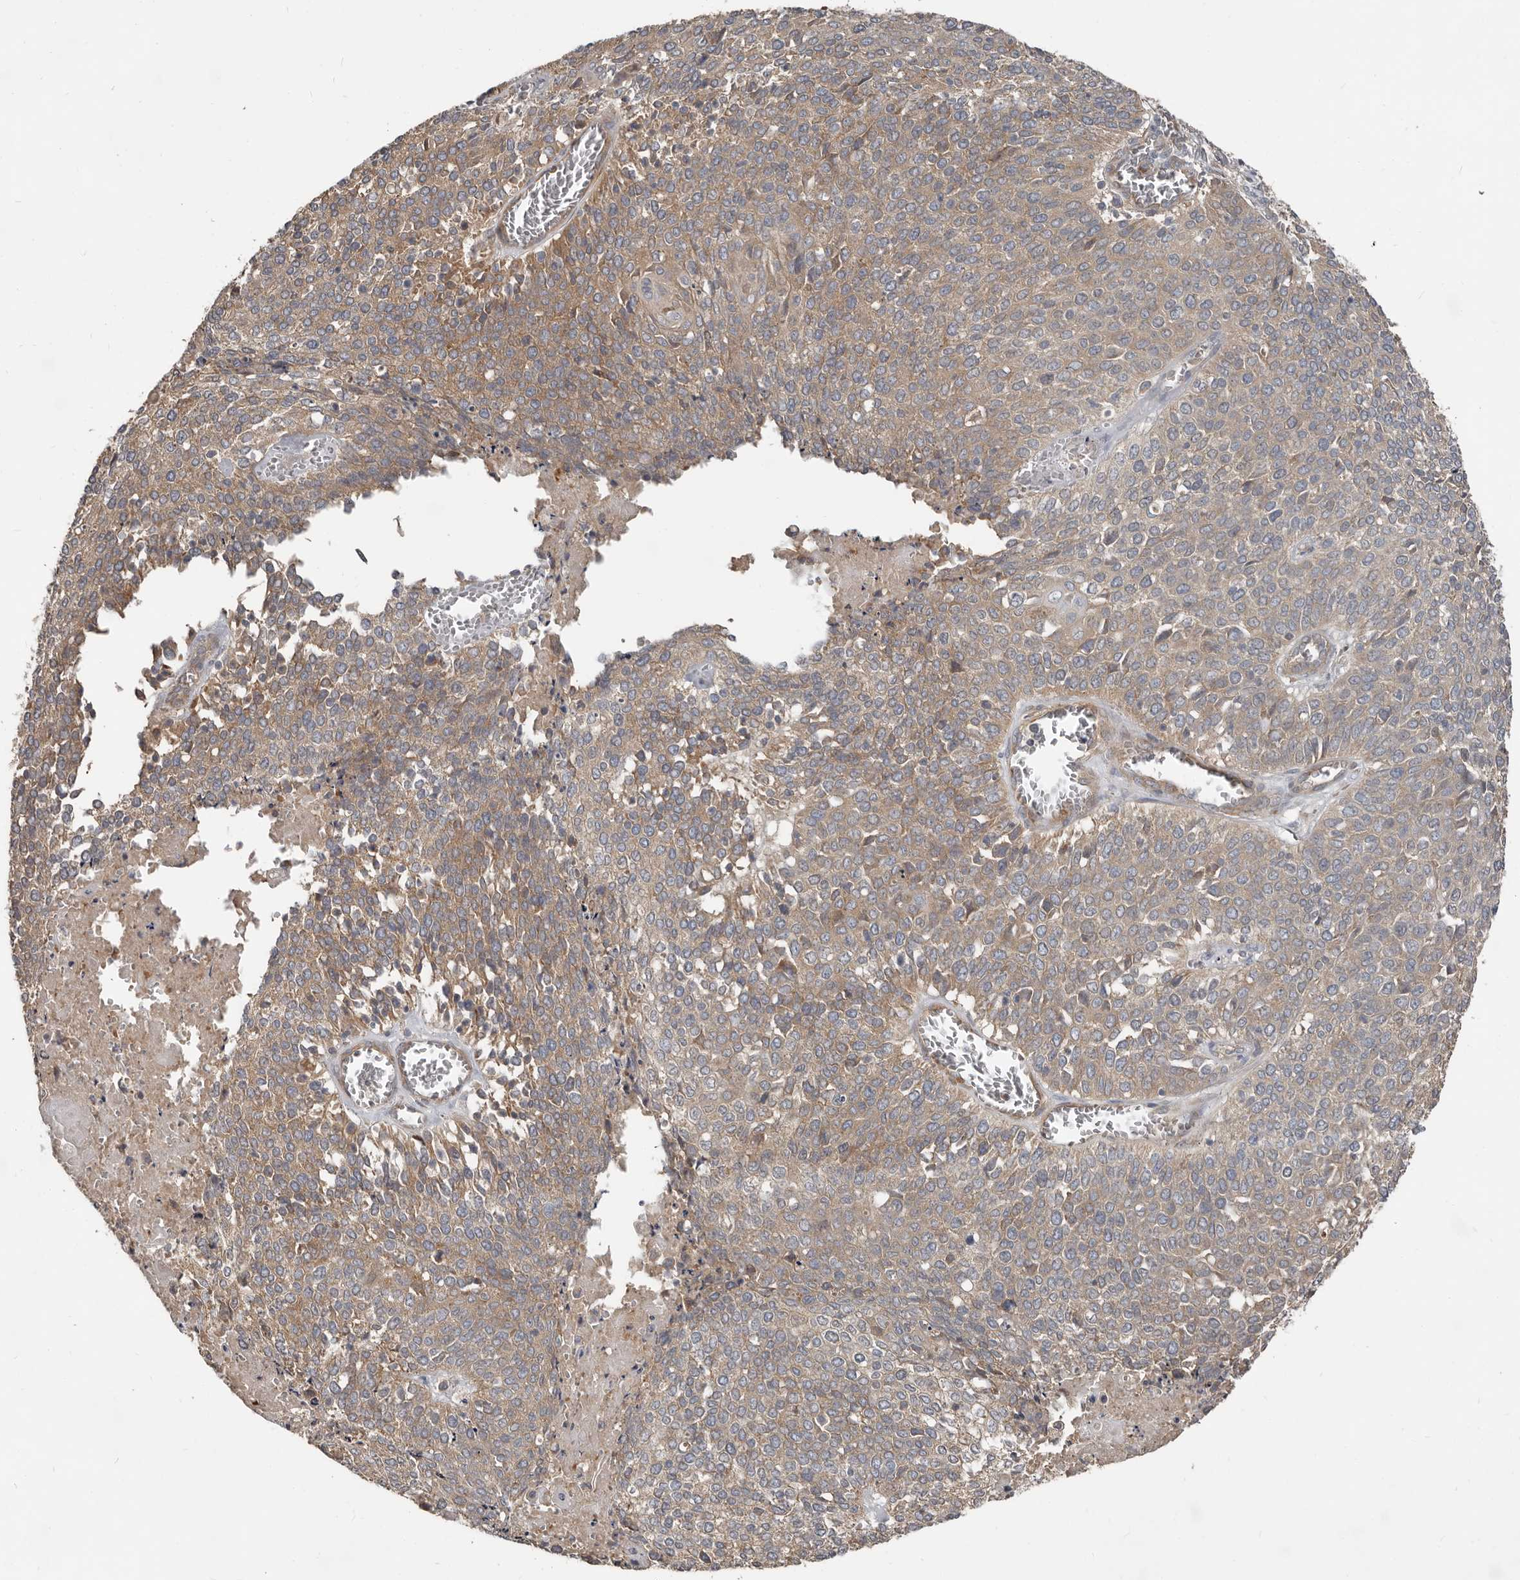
{"staining": {"intensity": "moderate", "quantity": ">75%", "location": "cytoplasmic/membranous"}, "tissue": "cervical cancer", "cell_type": "Tumor cells", "image_type": "cancer", "snomed": [{"axis": "morphology", "description": "Squamous cell carcinoma, NOS"}, {"axis": "topography", "description": "Cervix"}], "caption": "Immunohistochemical staining of cervical cancer reveals medium levels of moderate cytoplasmic/membranous expression in approximately >75% of tumor cells.", "gene": "AKNAD1", "patient": {"sex": "female", "age": 39}}